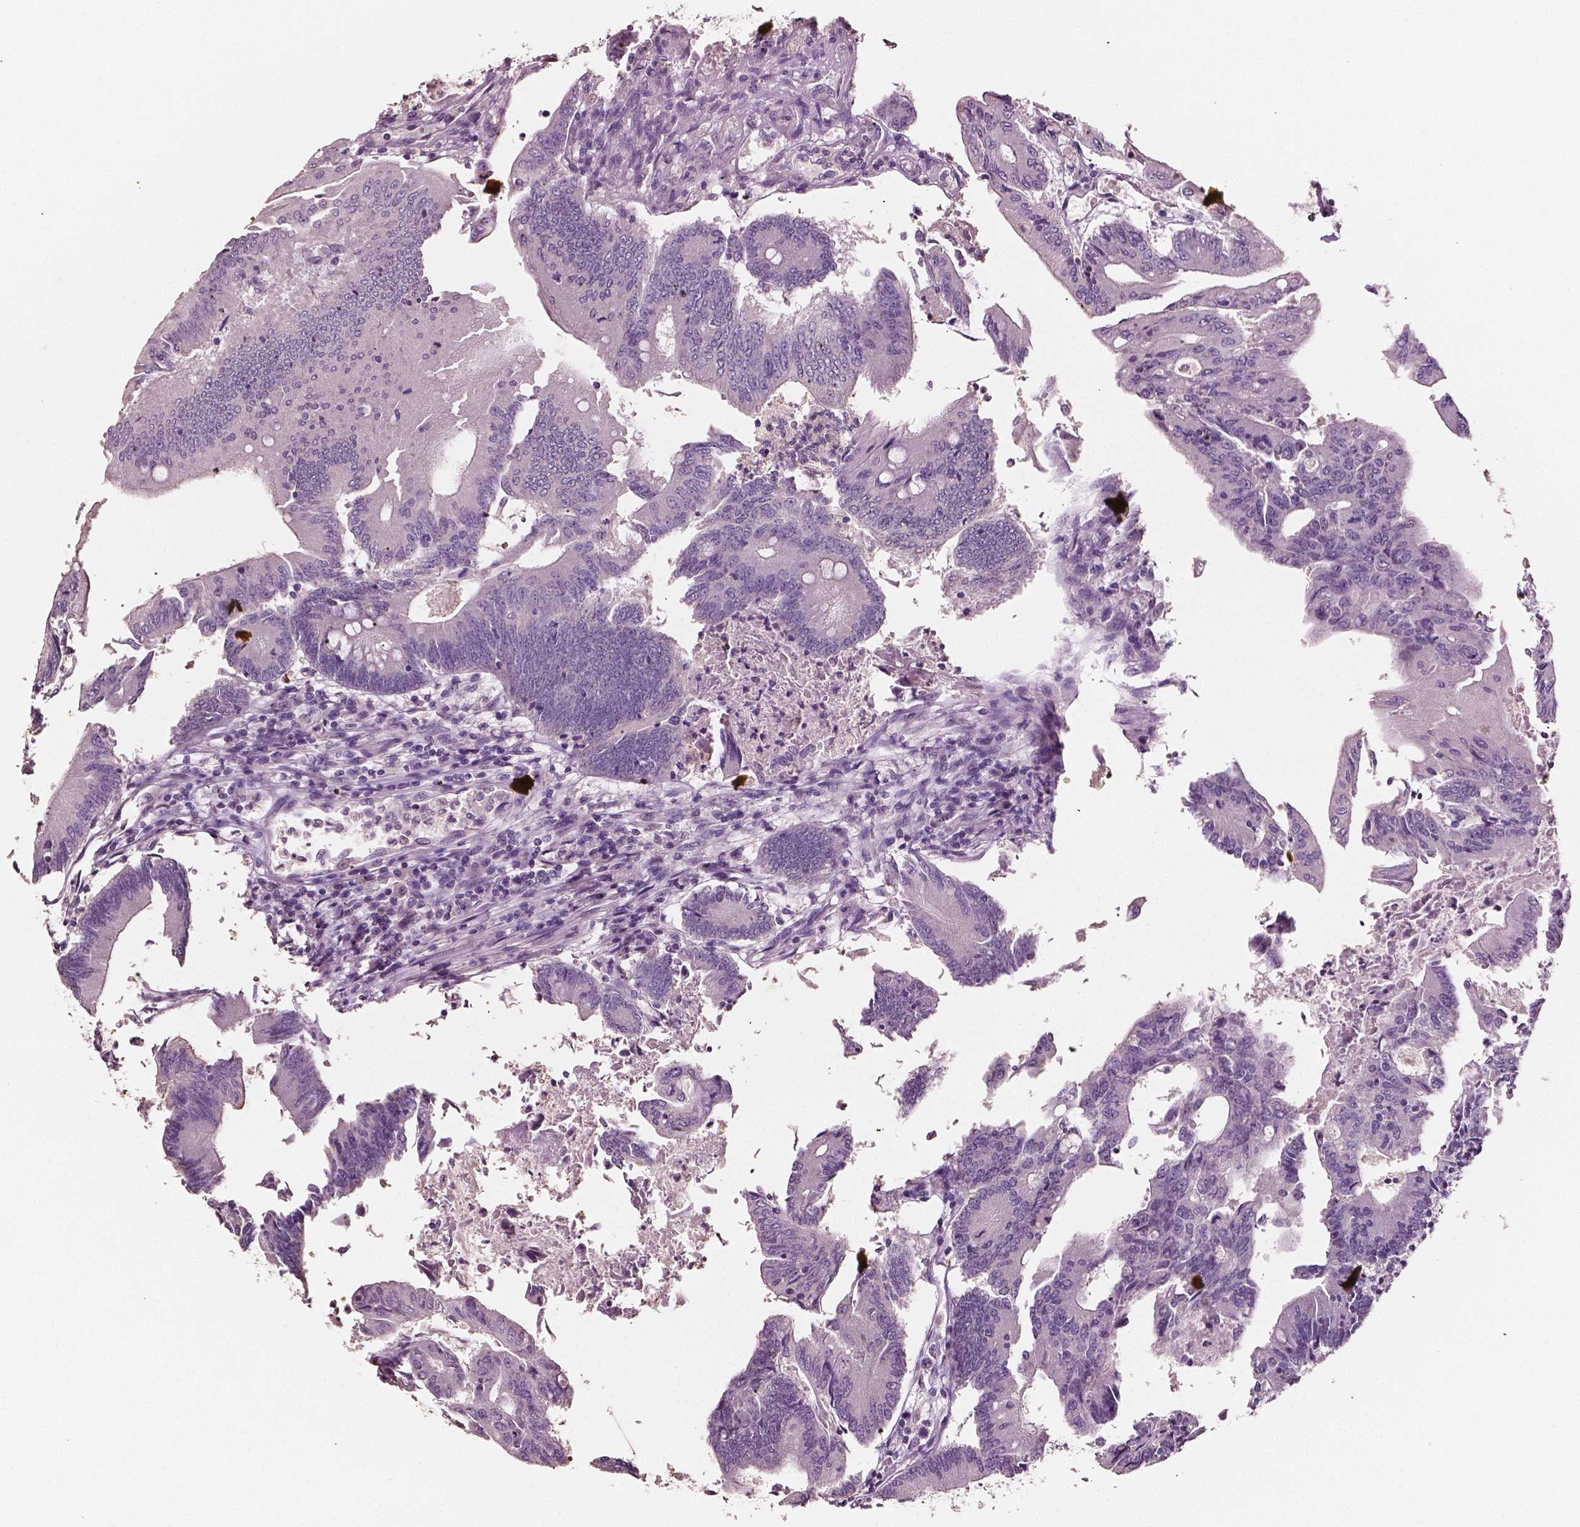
{"staining": {"intensity": "negative", "quantity": "none", "location": "none"}, "tissue": "colorectal cancer", "cell_type": "Tumor cells", "image_type": "cancer", "snomed": [{"axis": "morphology", "description": "Adenocarcinoma, NOS"}, {"axis": "topography", "description": "Colon"}], "caption": "Colorectal cancer stained for a protein using immunohistochemistry (IHC) demonstrates no positivity tumor cells.", "gene": "PLA2R1", "patient": {"sex": "female", "age": 70}}